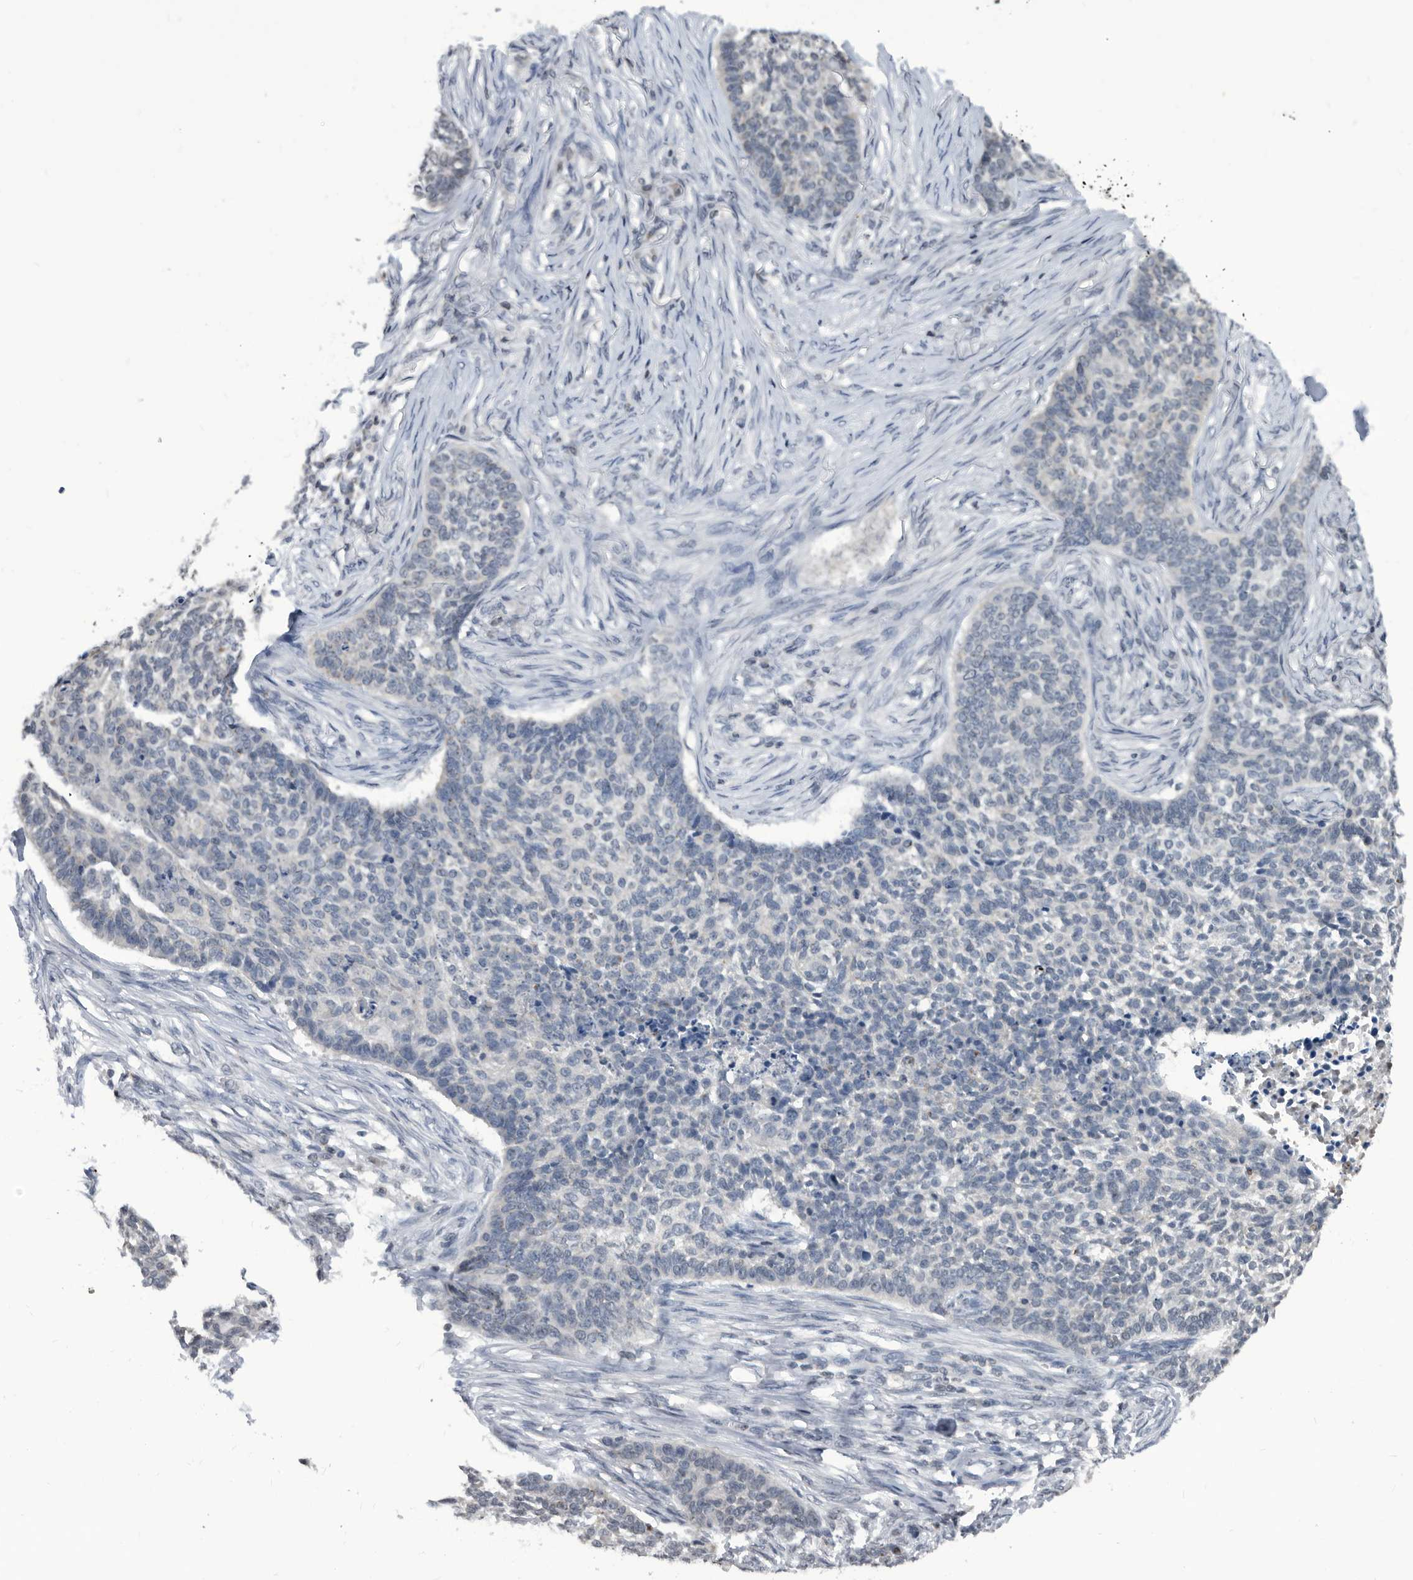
{"staining": {"intensity": "negative", "quantity": "none", "location": "none"}, "tissue": "skin cancer", "cell_type": "Tumor cells", "image_type": "cancer", "snomed": [{"axis": "morphology", "description": "Basal cell carcinoma"}, {"axis": "topography", "description": "Skin"}], "caption": "Immunohistochemical staining of human basal cell carcinoma (skin) shows no significant staining in tumor cells.", "gene": "TSTD1", "patient": {"sex": "male", "age": 85}}